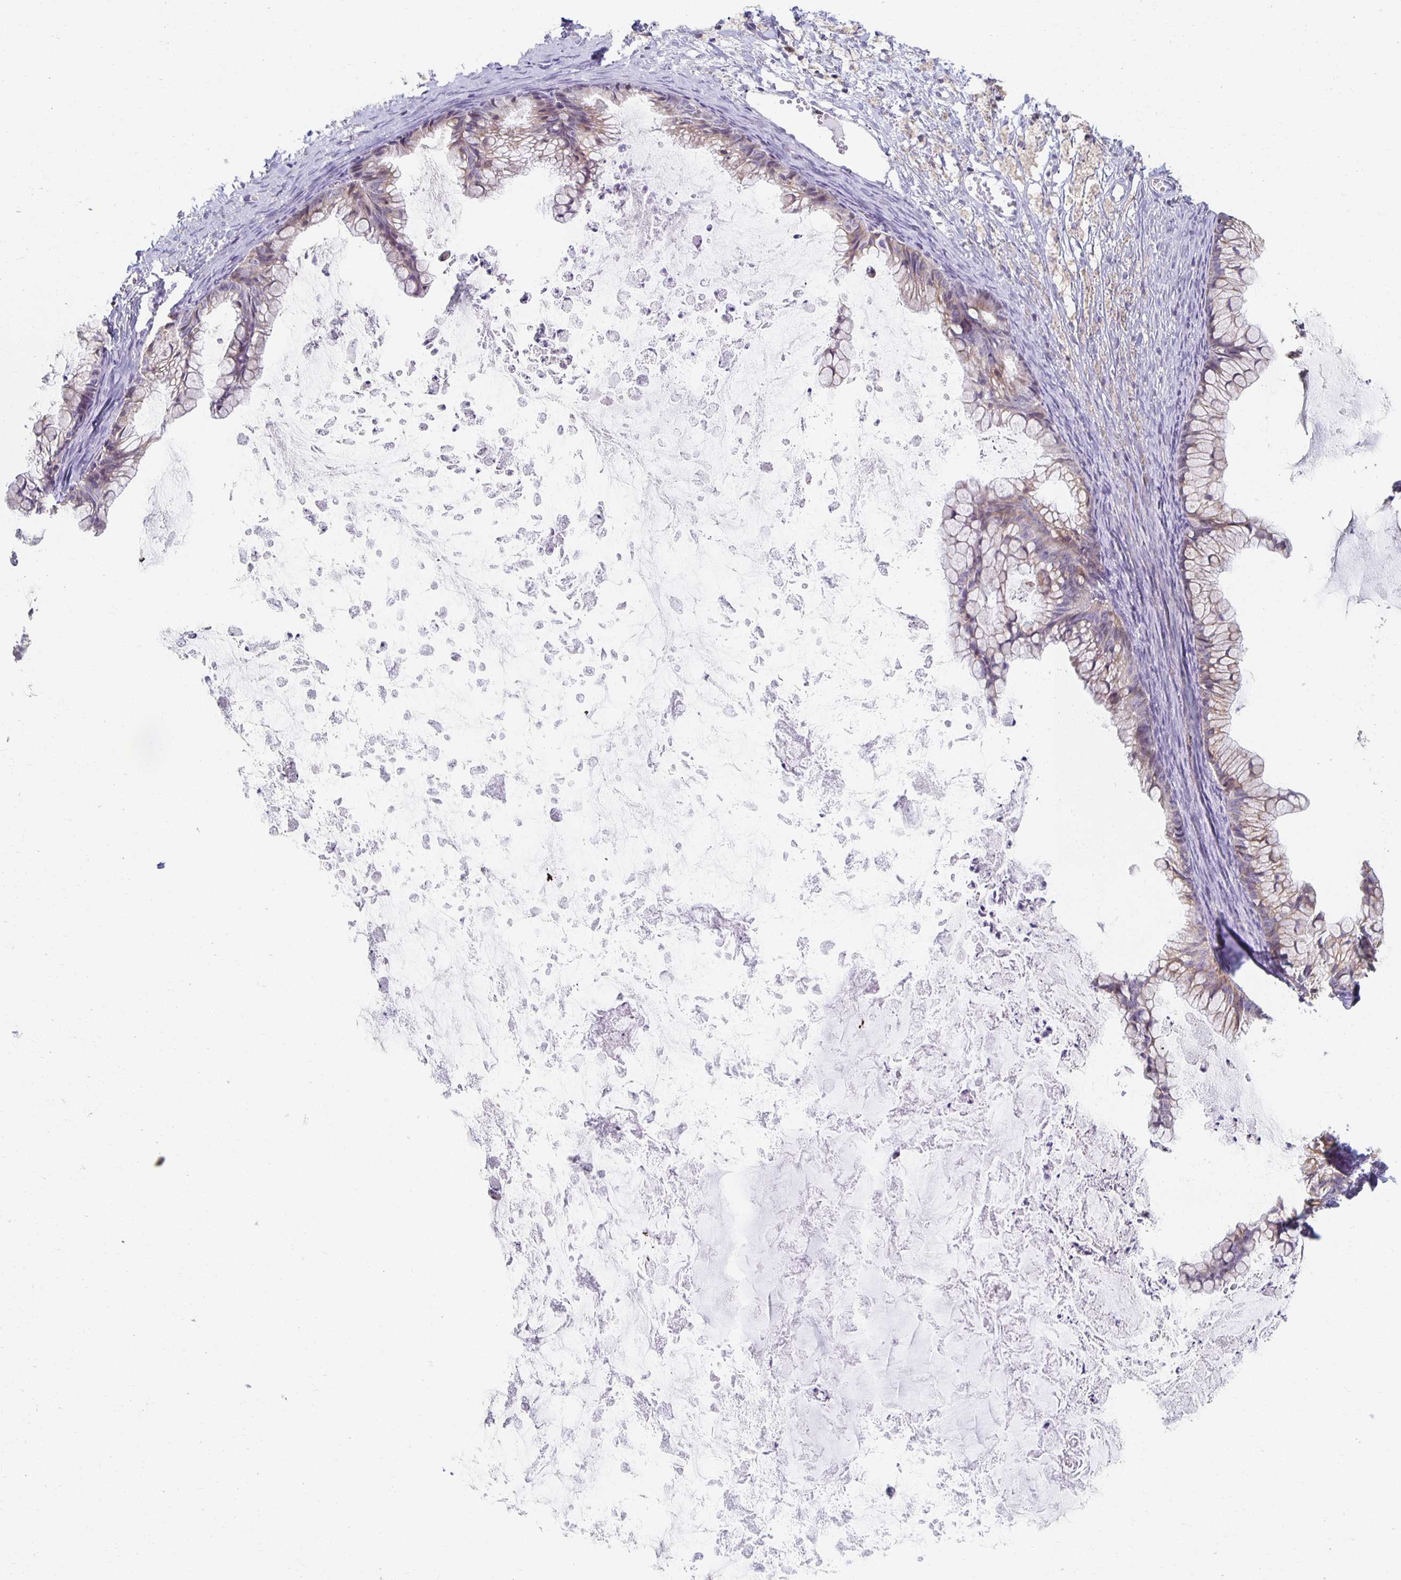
{"staining": {"intensity": "weak", "quantity": "25%-75%", "location": "cytoplasmic/membranous"}, "tissue": "ovarian cancer", "cell_type": "Tumor cells", "image_type": "cancer", "snomed": [{"axis": "morphology", "description": "Cystadenocarcinoma, mucinous, NOS"}, {"axis": "topography", "description": "Ovary"}], "caption": "Mucinous cystadenocarcinoma (ovarian) stained with a brown dye exhibits weak cytoplasmic/membranous positive staining in about 25%-75% of tumor cells.", "gene": "ZNF692", "patient": {"sex": "female", "age": 35}}